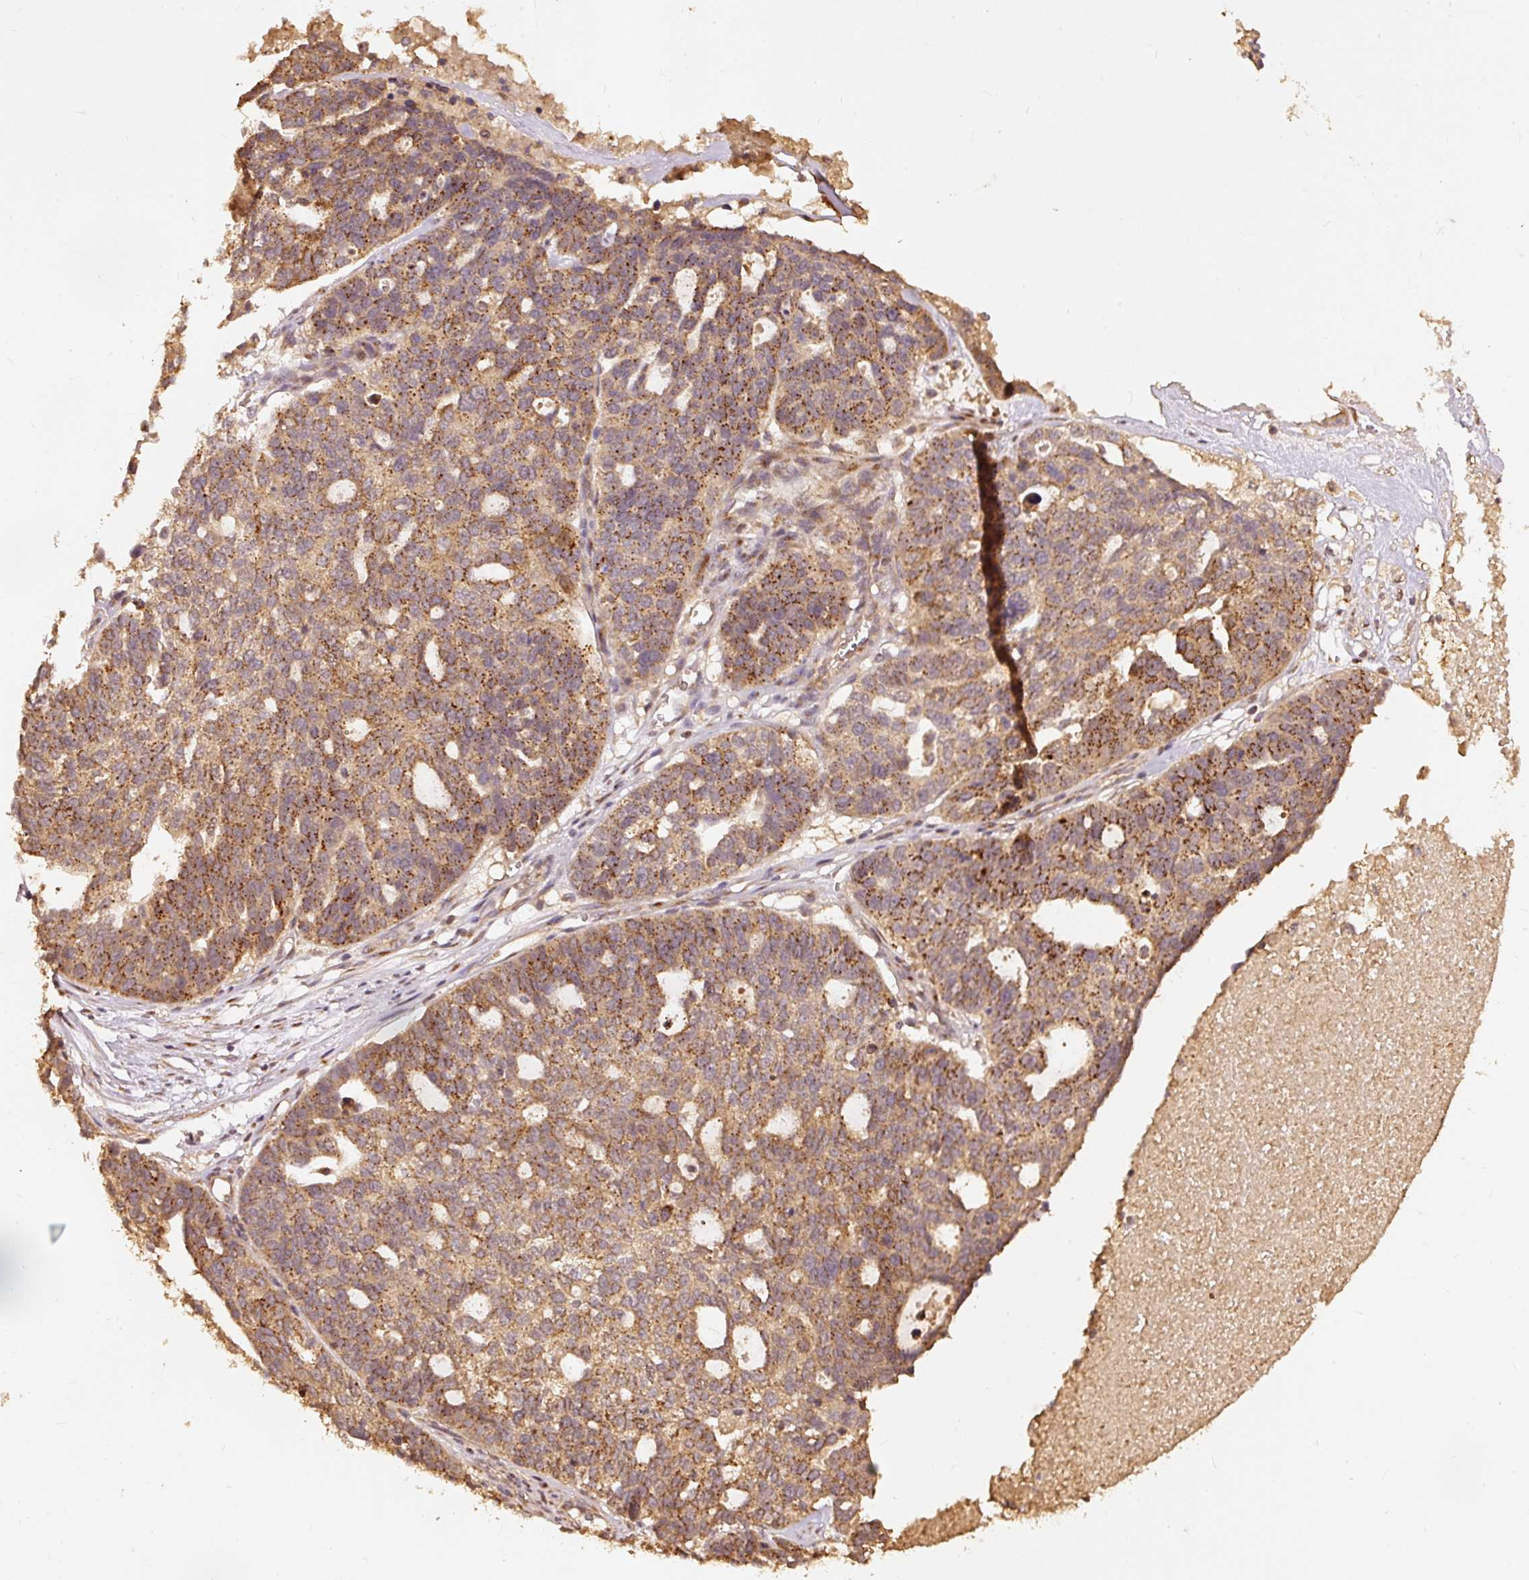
{"staining": {"intensity": "moderate", "quantity": ">75%", "location": "cytoplasmic/membranous"}, "tissue": "ovarian cancer", "cell_type": "Tumor cells", "image_type": "cancer", "snomed": [{"axis": "morphology", "description": "Cystadenocarcinoma, serous, NOS"}, {"axis": "topography", "description": "Ovary"}], "caption": "Immunohistochemistry (DAB (3,3'-diaminobenzidine)) staining of human ovarian cancer demonstrates moderate cytoplasmic/membranous protein positivity in approximately >75% of tumor cells.", "gene": "FUT8", "patient": {"sex": "female", "age": 59}}